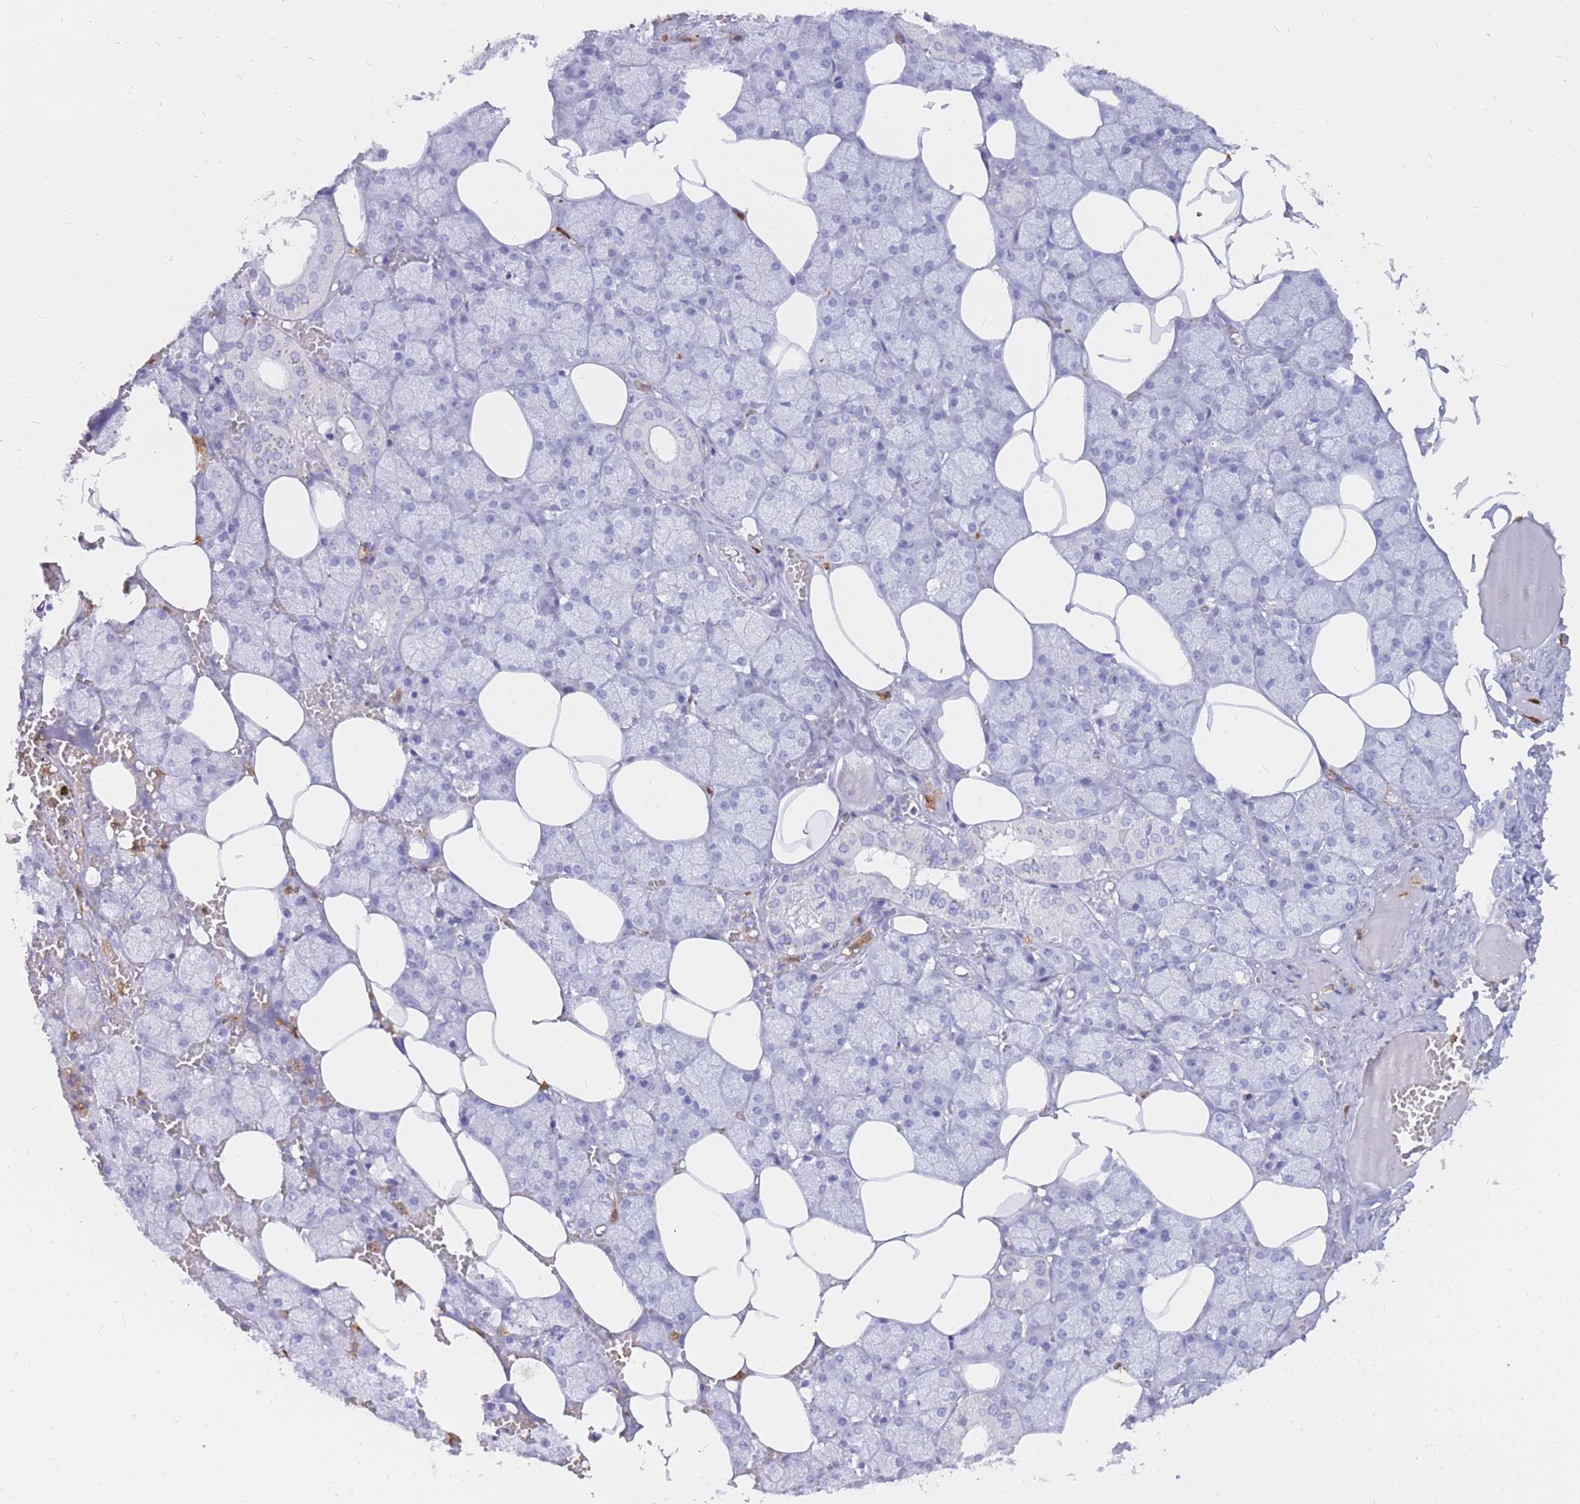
{"staining": {"intensity": "negative", "quantity": "none", "location": "none"}, "tissue": "salivary gland", "cell_type": "Glandular cells", "image_type": "normal", "snomed": [{"axis": "morphology", "description": "Normal tissue, NOS"}, {"axis": "topography", "description": "Salivary gland"}], "caption": "Immunohistochemical staining of normal salivary gland reveals no significant positivity in glandular cells. (DAB (3,3'-diaminobenzidine) IHC with hematoxylin counter stain).", "gene": "HERC1", "patient": {"sex": "male", "age": 62}}